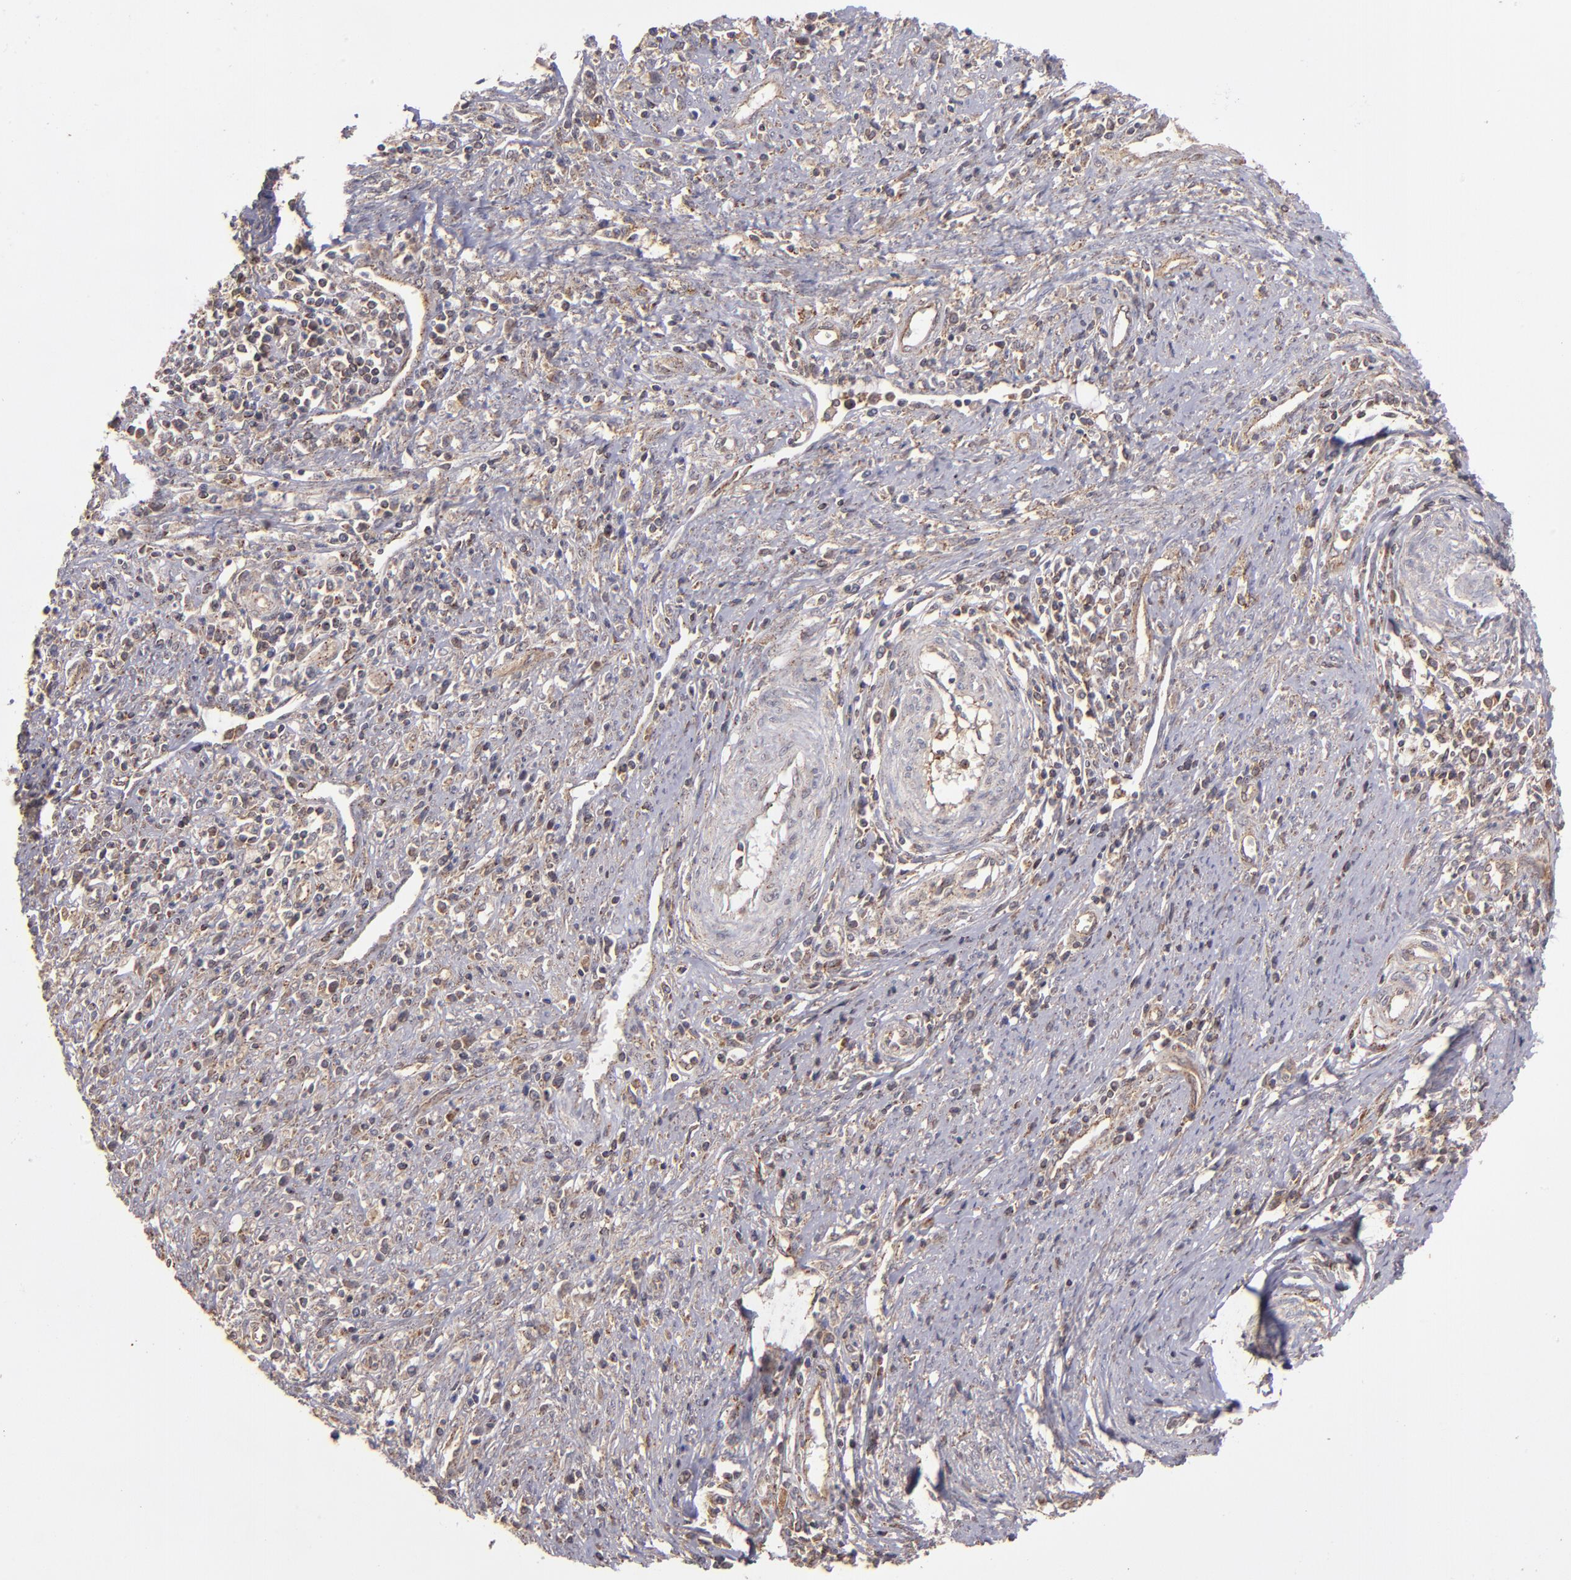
{"staining": {"intensity": "moderate", "quantity": ">75%", "location": "cytoplasmic/membranous"}, "tissue": "cervical cancer", "cell_type": "Tumor cells", "image_type": "cancer", "snomed": [{"axis": "morphology", "description": "Adenocarcinoma, NOS"}, {"axis": "topography", "description": "Cervix"}], "caption": "Tumor cells demonstrate medium levels of moderate cytoplasmic/membranous staining in about >75% of cells in adenocarcinoma (cervical).", "gene": "ZFYVE1", "patient": {"sex": "female", "age": 36}}